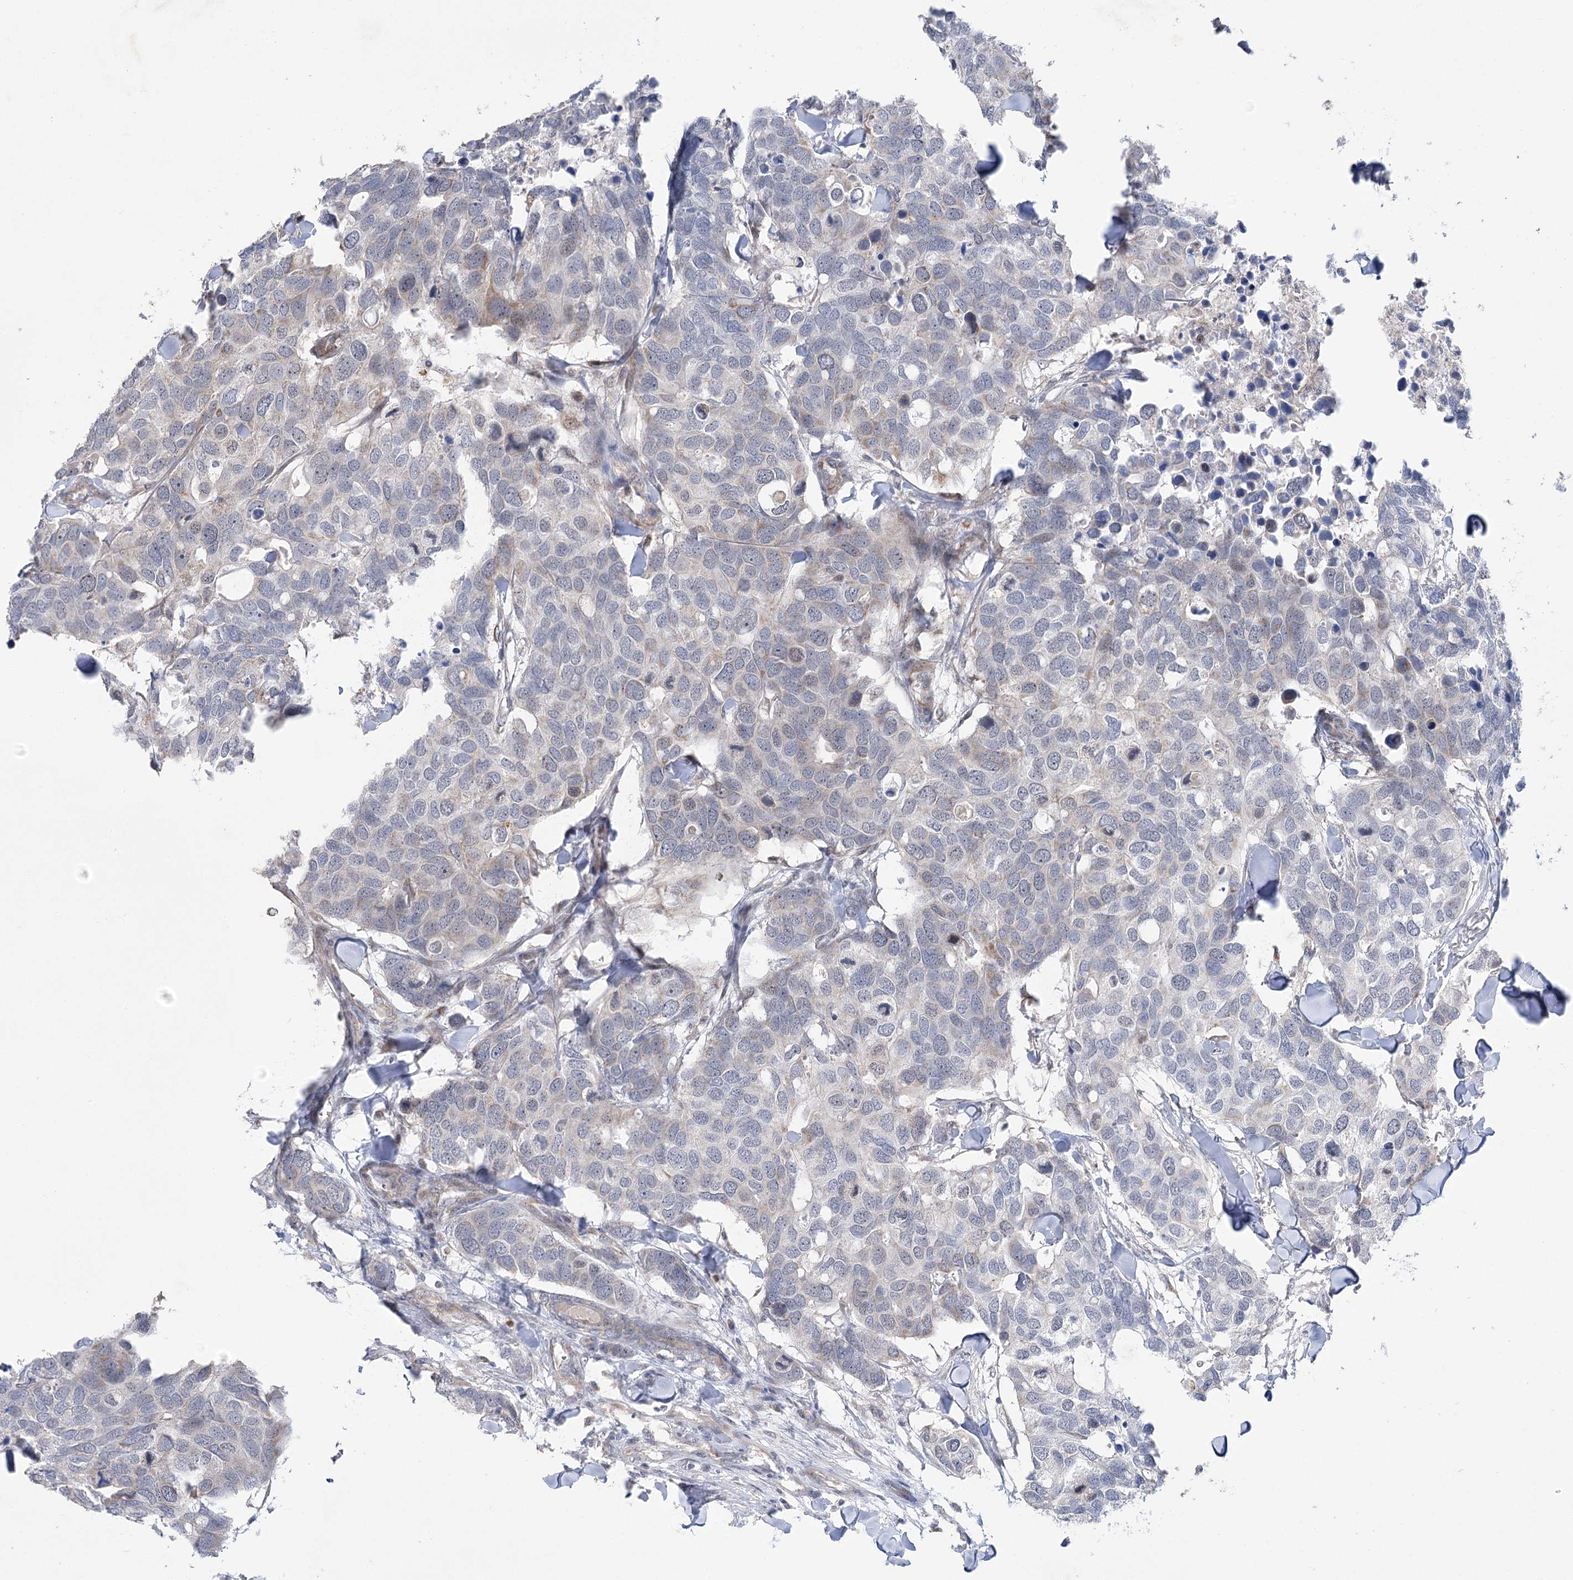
{"staining": {"intensity": "negative", "quantity": "none", "location": "none"}, "tissue": "breast cancer", "cell_type": "Tumor cells", "image_type": "cancer", "snomed": [{"axis": "morphology", "description": "Duct carcinoma"}, {"axis": "topography", "description": "Breast"}], "caption": "This is an immunohistochemistry photomicrograph of invasive ductal carcinoma (breast). There is no staining in tumor cells.", "gene": "ECHDC3", "patient": {"sex": "female", "age": 83}}